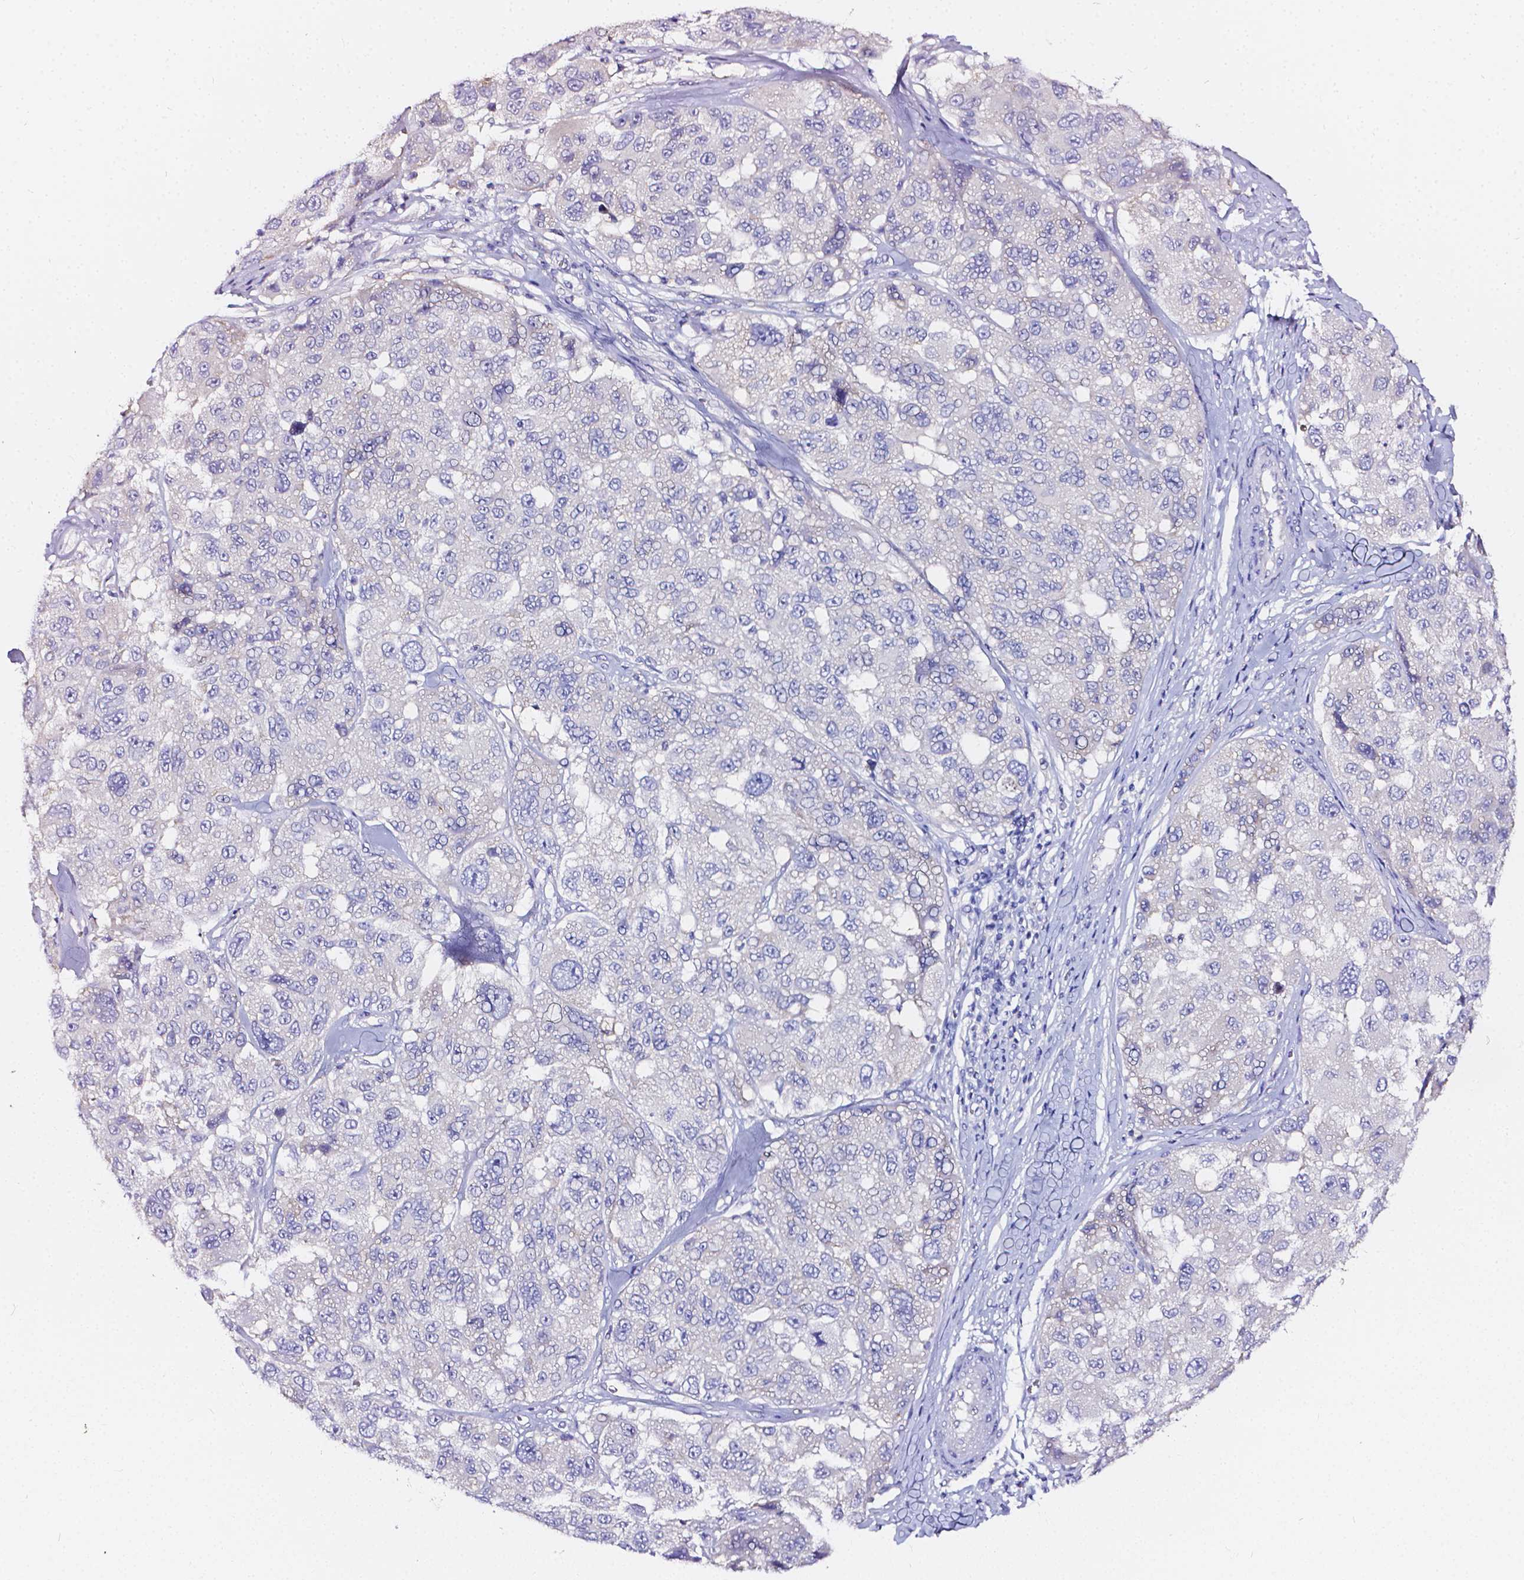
{"staining": {"intensity": "negative", "quantity": "none", "location": "none"}, "tissue": "melanoma", "cell_type": "Tumor cells", "image_type": "cancer", "snomed": [{"axis": "morphology", "description": "Malignant melanoma, NOS"}, {"axis": "topography", "description": "Skin"}], "caption": "Immunohistochemistry of human malignant melanoma demonstrates no staining in tumor cells. (DAB (3,3'-diaminobenzidine) IHC visualized using brightfield microscopy, high magnification).", "gene": "CLSTN2", "patient": {"sex": "female", "age": 66}}